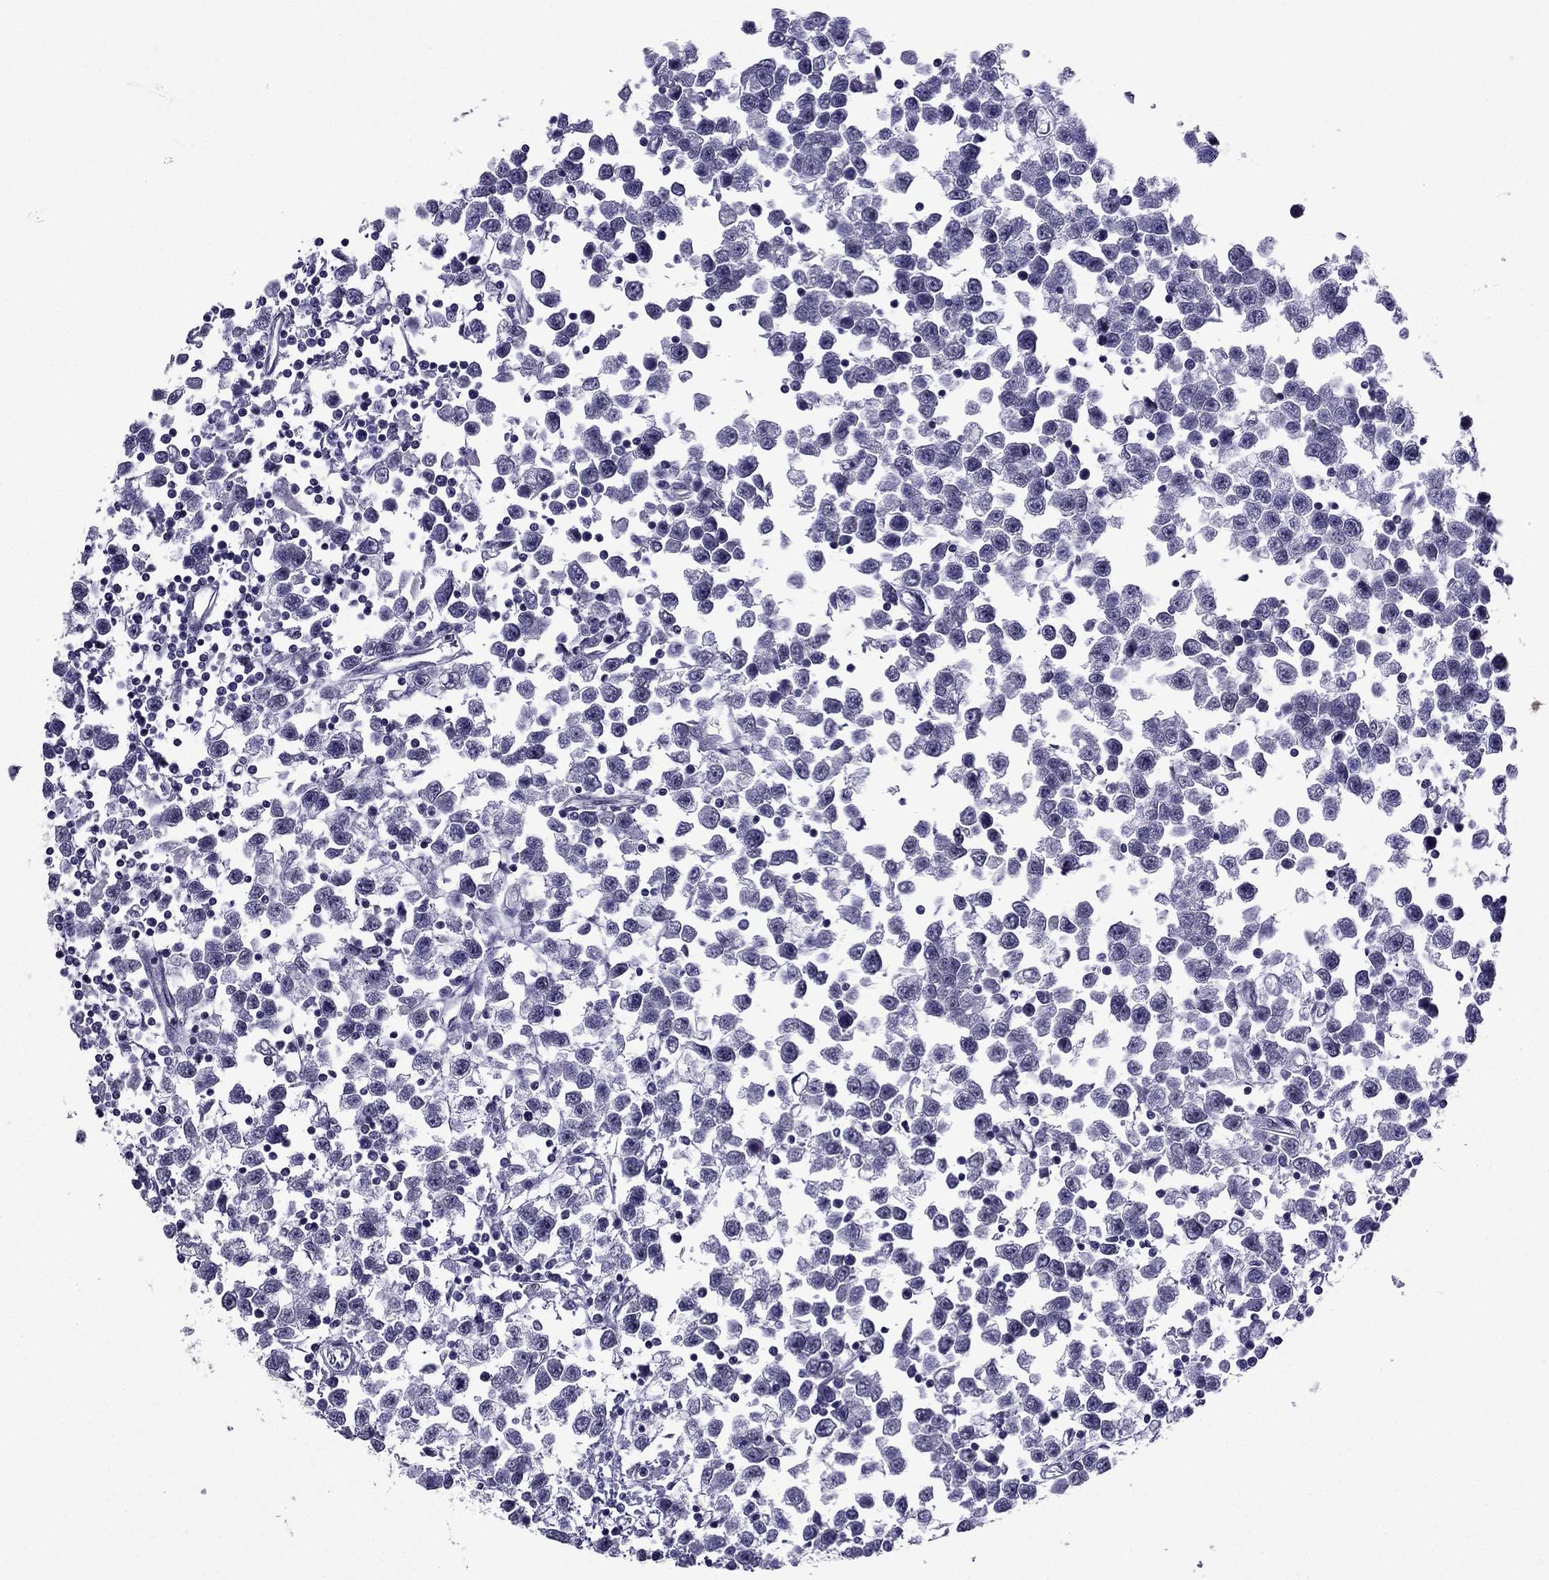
{"staining": {"intensity": "negative", "quantity": "none", "location": "none"}, "tissue": "testis cancer", "cell_type": "Tumor cells", "image_type": "cancer", "snomed": [{"axis": "morphology", "description": "Seminoma, NOS"}, {"axis": "topography", "description": "Testis"}], "caption": "The image shows no significant positivity in tumor cells of testis seminoma.", "gene": "AAK1", "patient": {"sex": "male", "age": 34}}